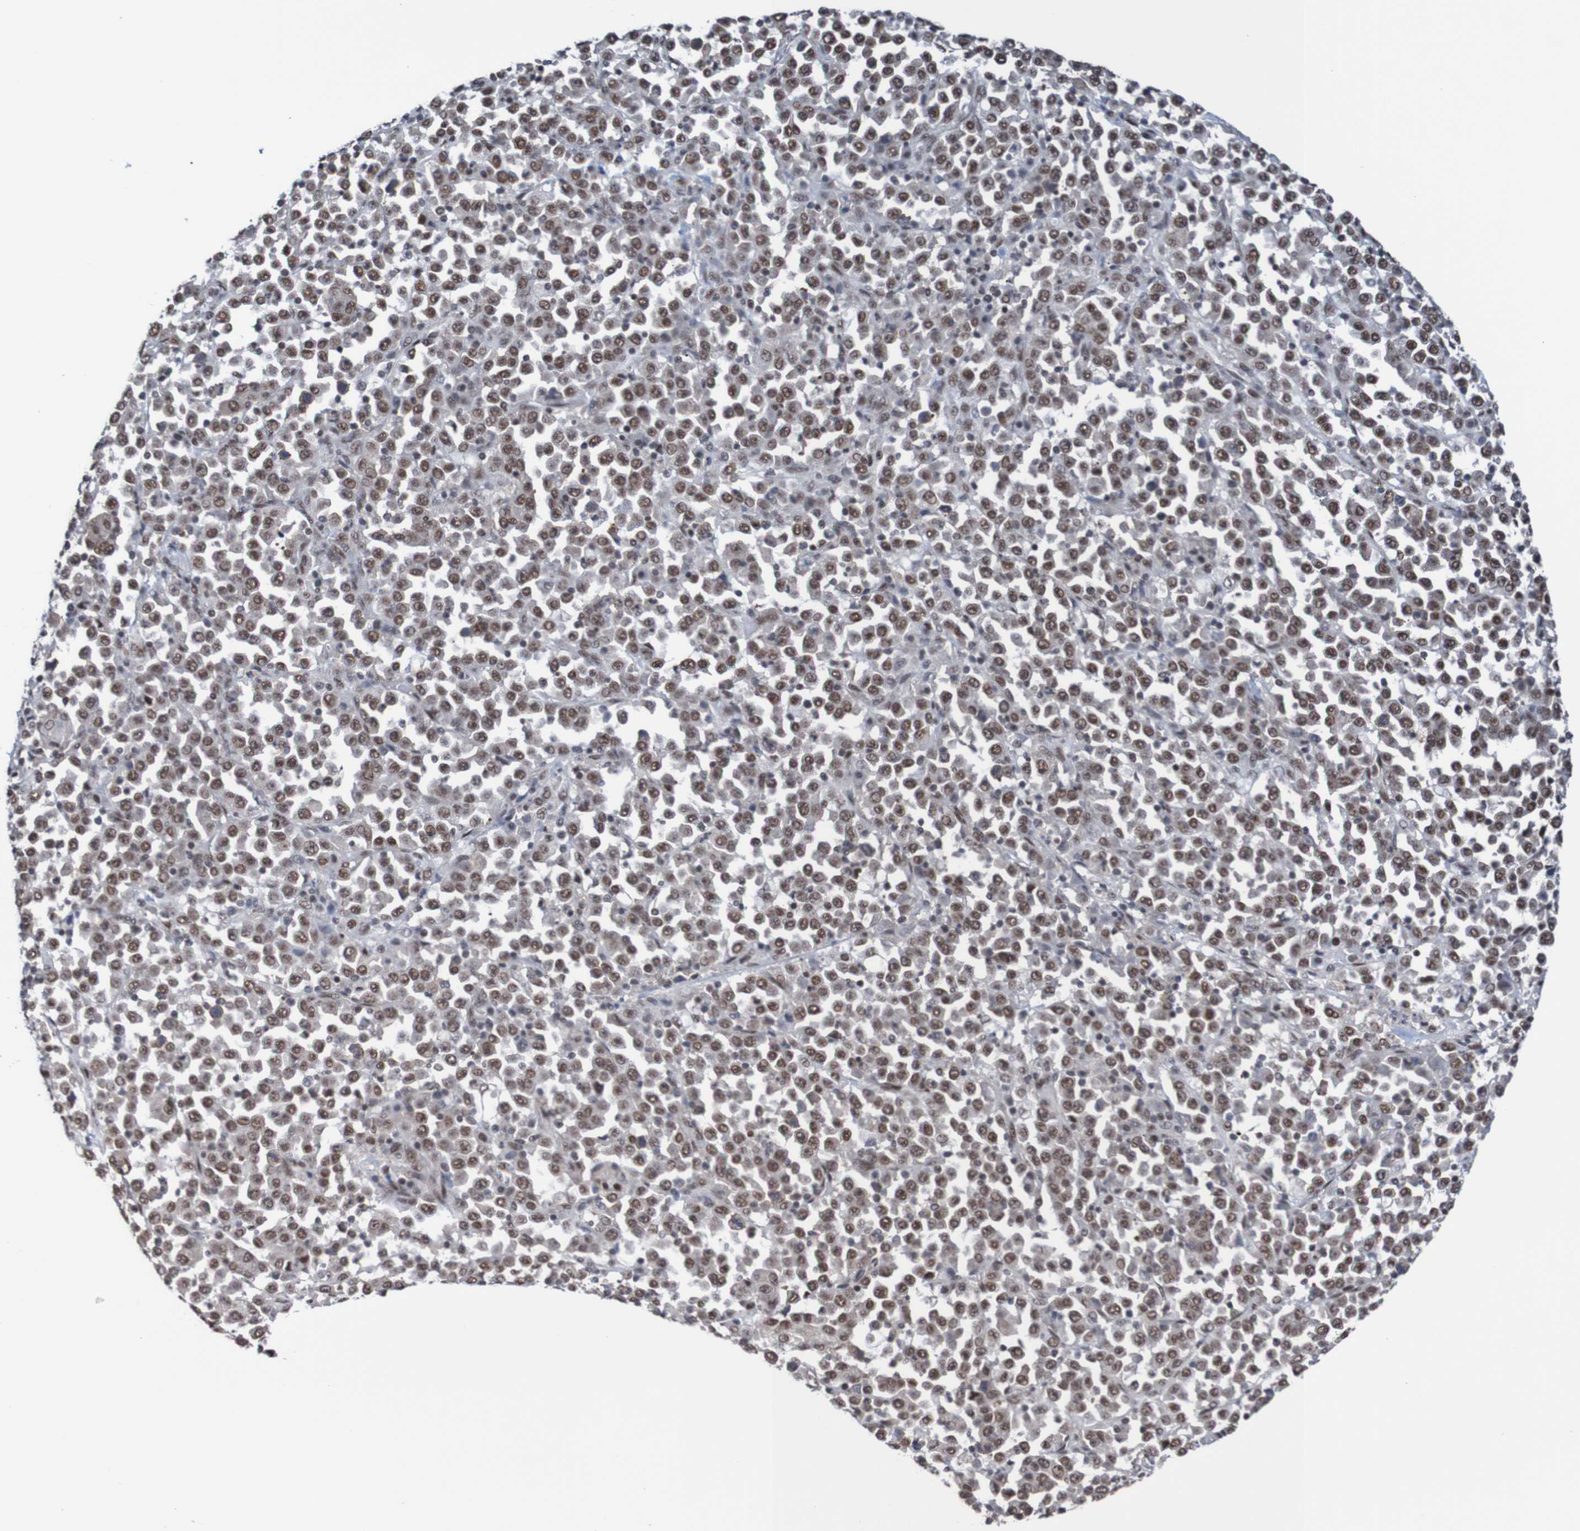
{"staining": {"intensity": "moderate", "quantity": ">75%", "location": "nuclear"}, "tissue": "stomach cancer", "cell_type": "Tumor cells", "image_type": "cancer", "snomed": [{"axis": "morphology", "description": "Normal tissue, NOS"}, {"axis": "morphology", "description": "Adenocarcinoma, NOS"}, {"axis": "topography", "description": "Stomach, upper"}, {"axis": "topography", "description": "Stomach"}], "caption": "Stomach cancer was stained to show a protein in brown. There is medium levels of moderate nuclear expression in approximately >75% of tumor cells. (IHC, brightfield microscopy, high magnification).", "gene": "CDC5L", "patient": {"sex": "male", "age": 59}}